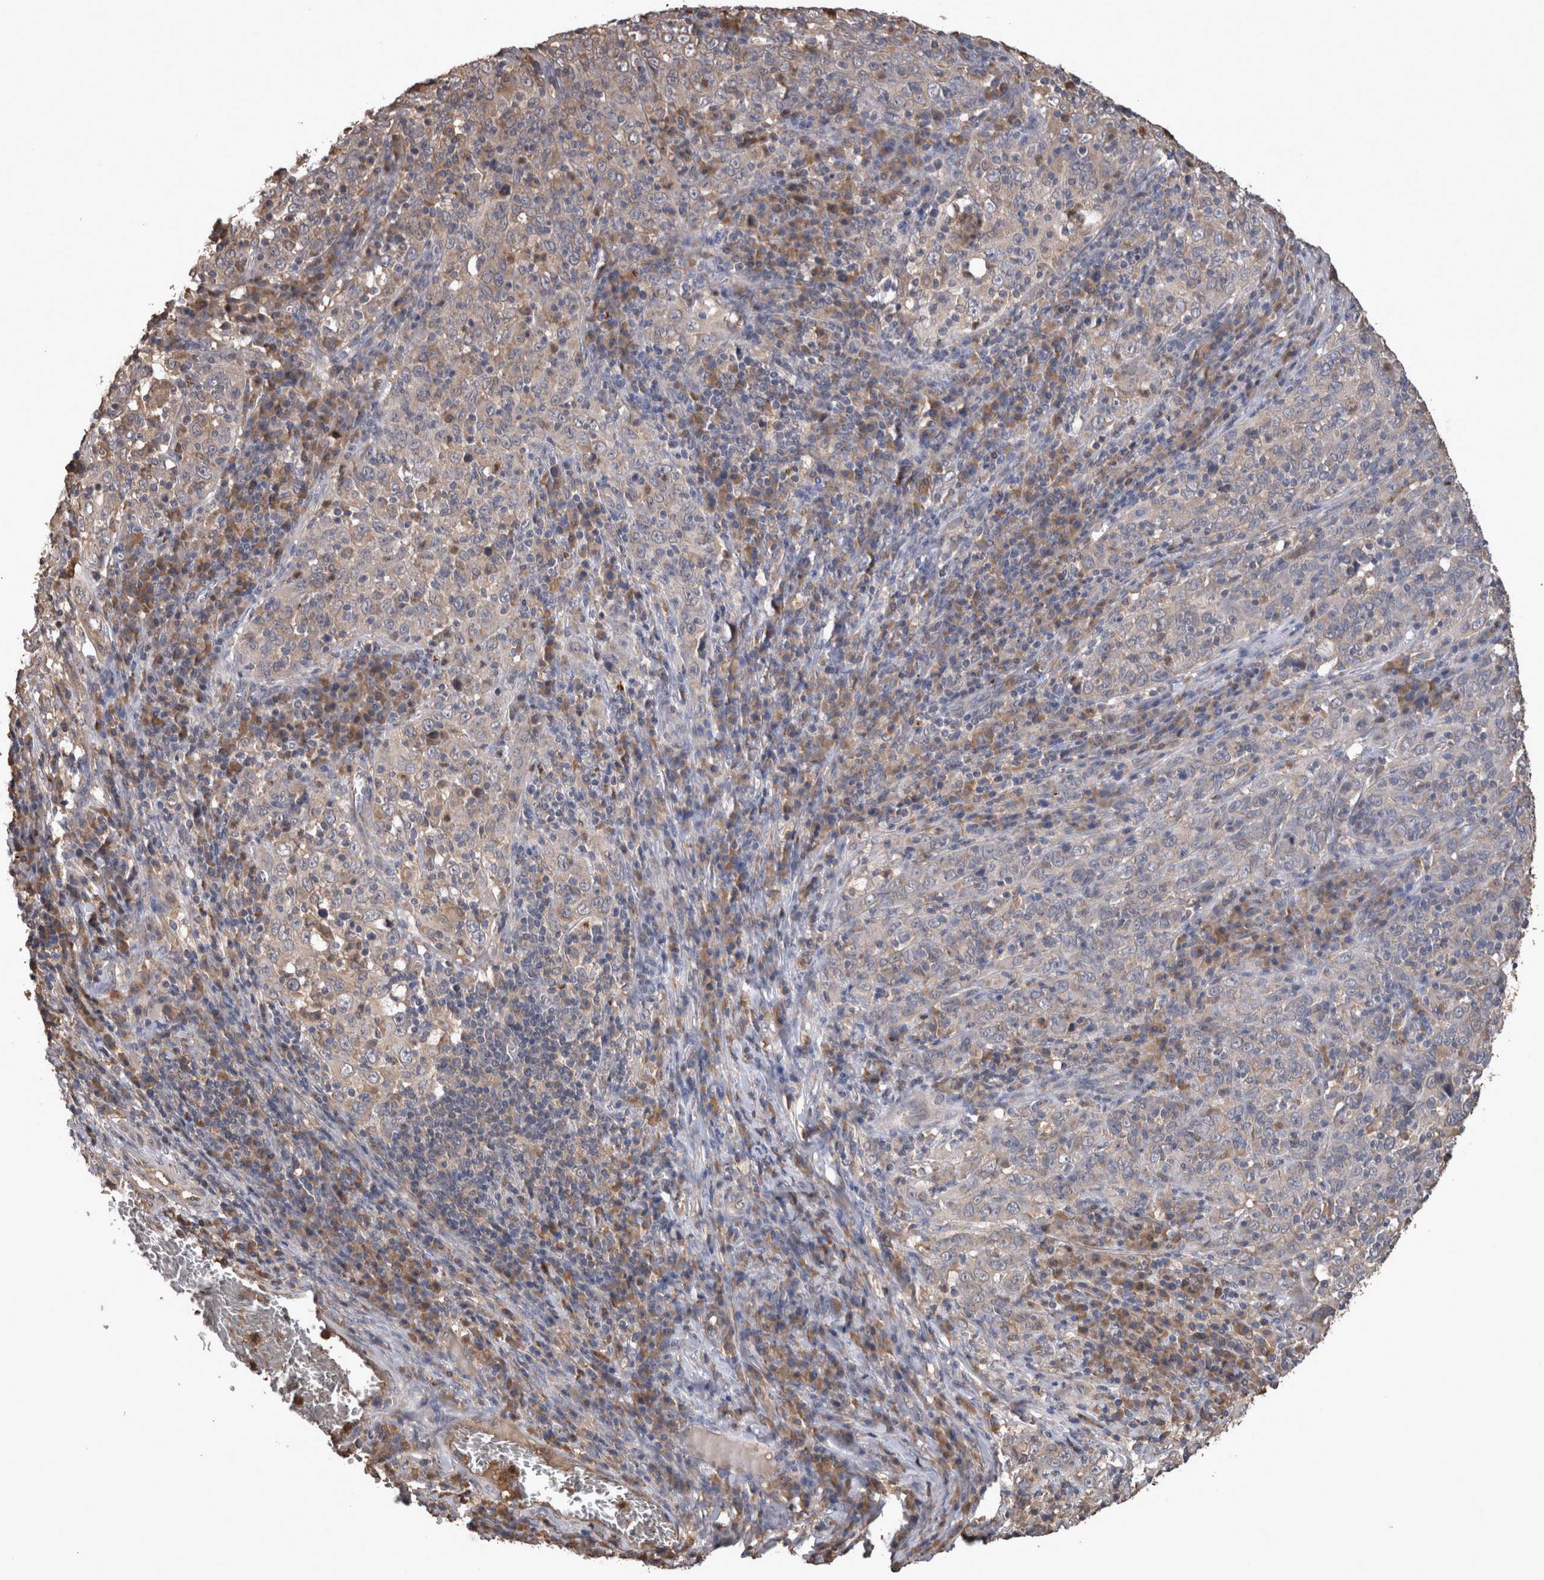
{"staining": {"intensity": "weak", "quantity": "<25%", "location": "cytoplasmic/membranous"}, "tissue": "cervical cancer", "cell_type": "Tumor cells", "image_type": "cancer", "snomed": [{"axis": "morphology", "description": "Squamous cell carcinoma, NOS"}, {"axis": "topography", "description": "Cervix"}], "caption": "Immunohistochemistry (IHC) photomicrograph of neoplastic tissue: squamous cell carcinoma (cervical) stained with DAB (3,3'-diaminobenzidine) demonstrates no significant protein positivity in tumor cells.", "gene": "TMED7", "patient": {"sex": "female", "age": 46}}